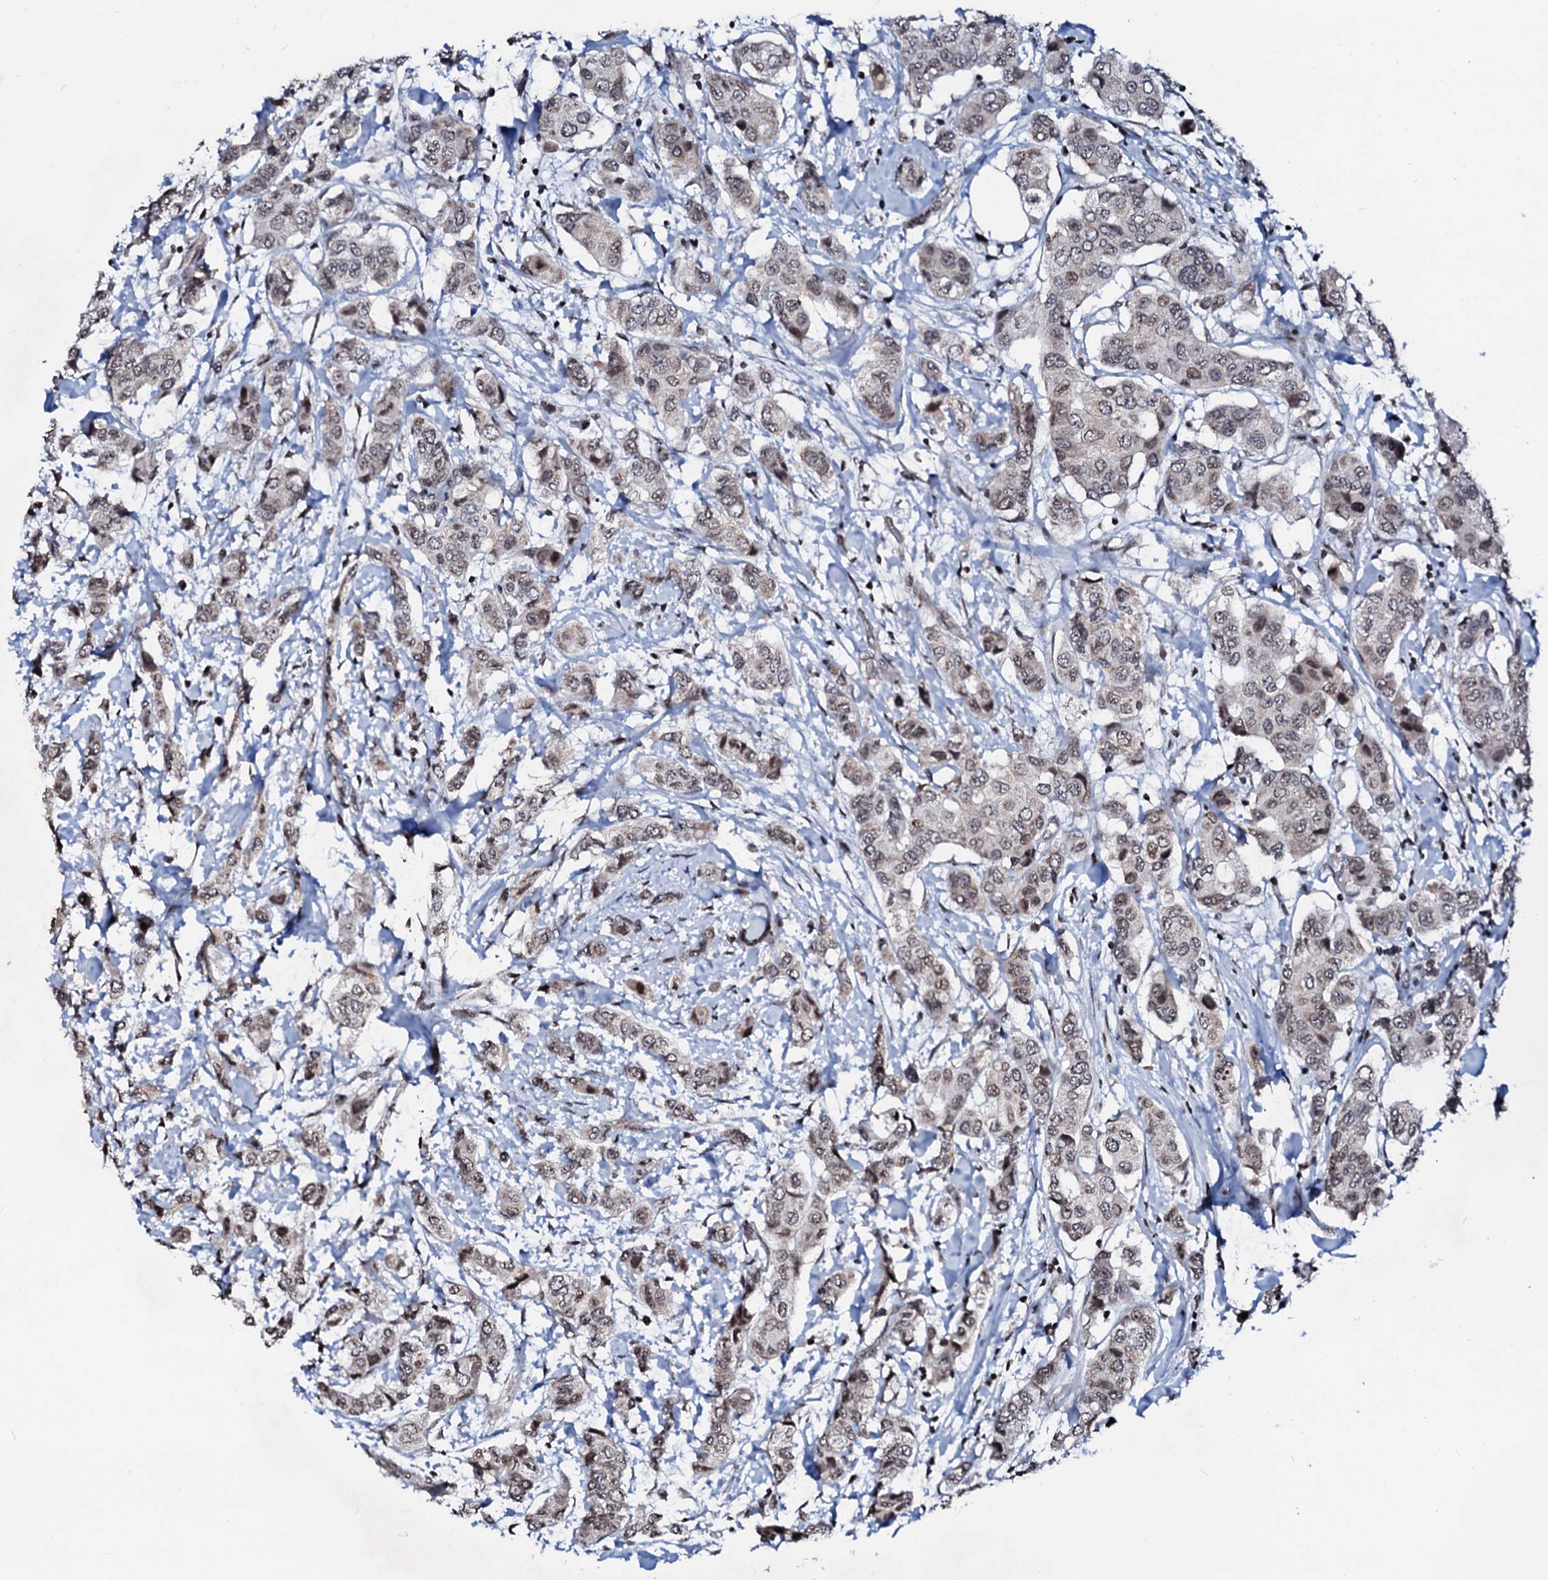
{"staining": {"intensity": "weak", "quantity": "25%-75%", "location": "nuclear"}, "tissue": "breast cancer", "cell_type": "Tumor cells", "image_type": "cancer", "snomed": [{"axis": "morphology", "description": "Lobular carcinoma"}, {"axis": "topography", "description": "Breast"}], "caption": "Tumor cells reveal low levels of weak nuclear positivity in approximately 25%-75% of cells in human lobular carcinoma (breast). The staining is performed using DAB brown chromogen to label protein expression. The nuclei are counter-stained blue using hematoxylin.", "gene": "LSM11", "patient": {"sex": "female", "age": 51}}